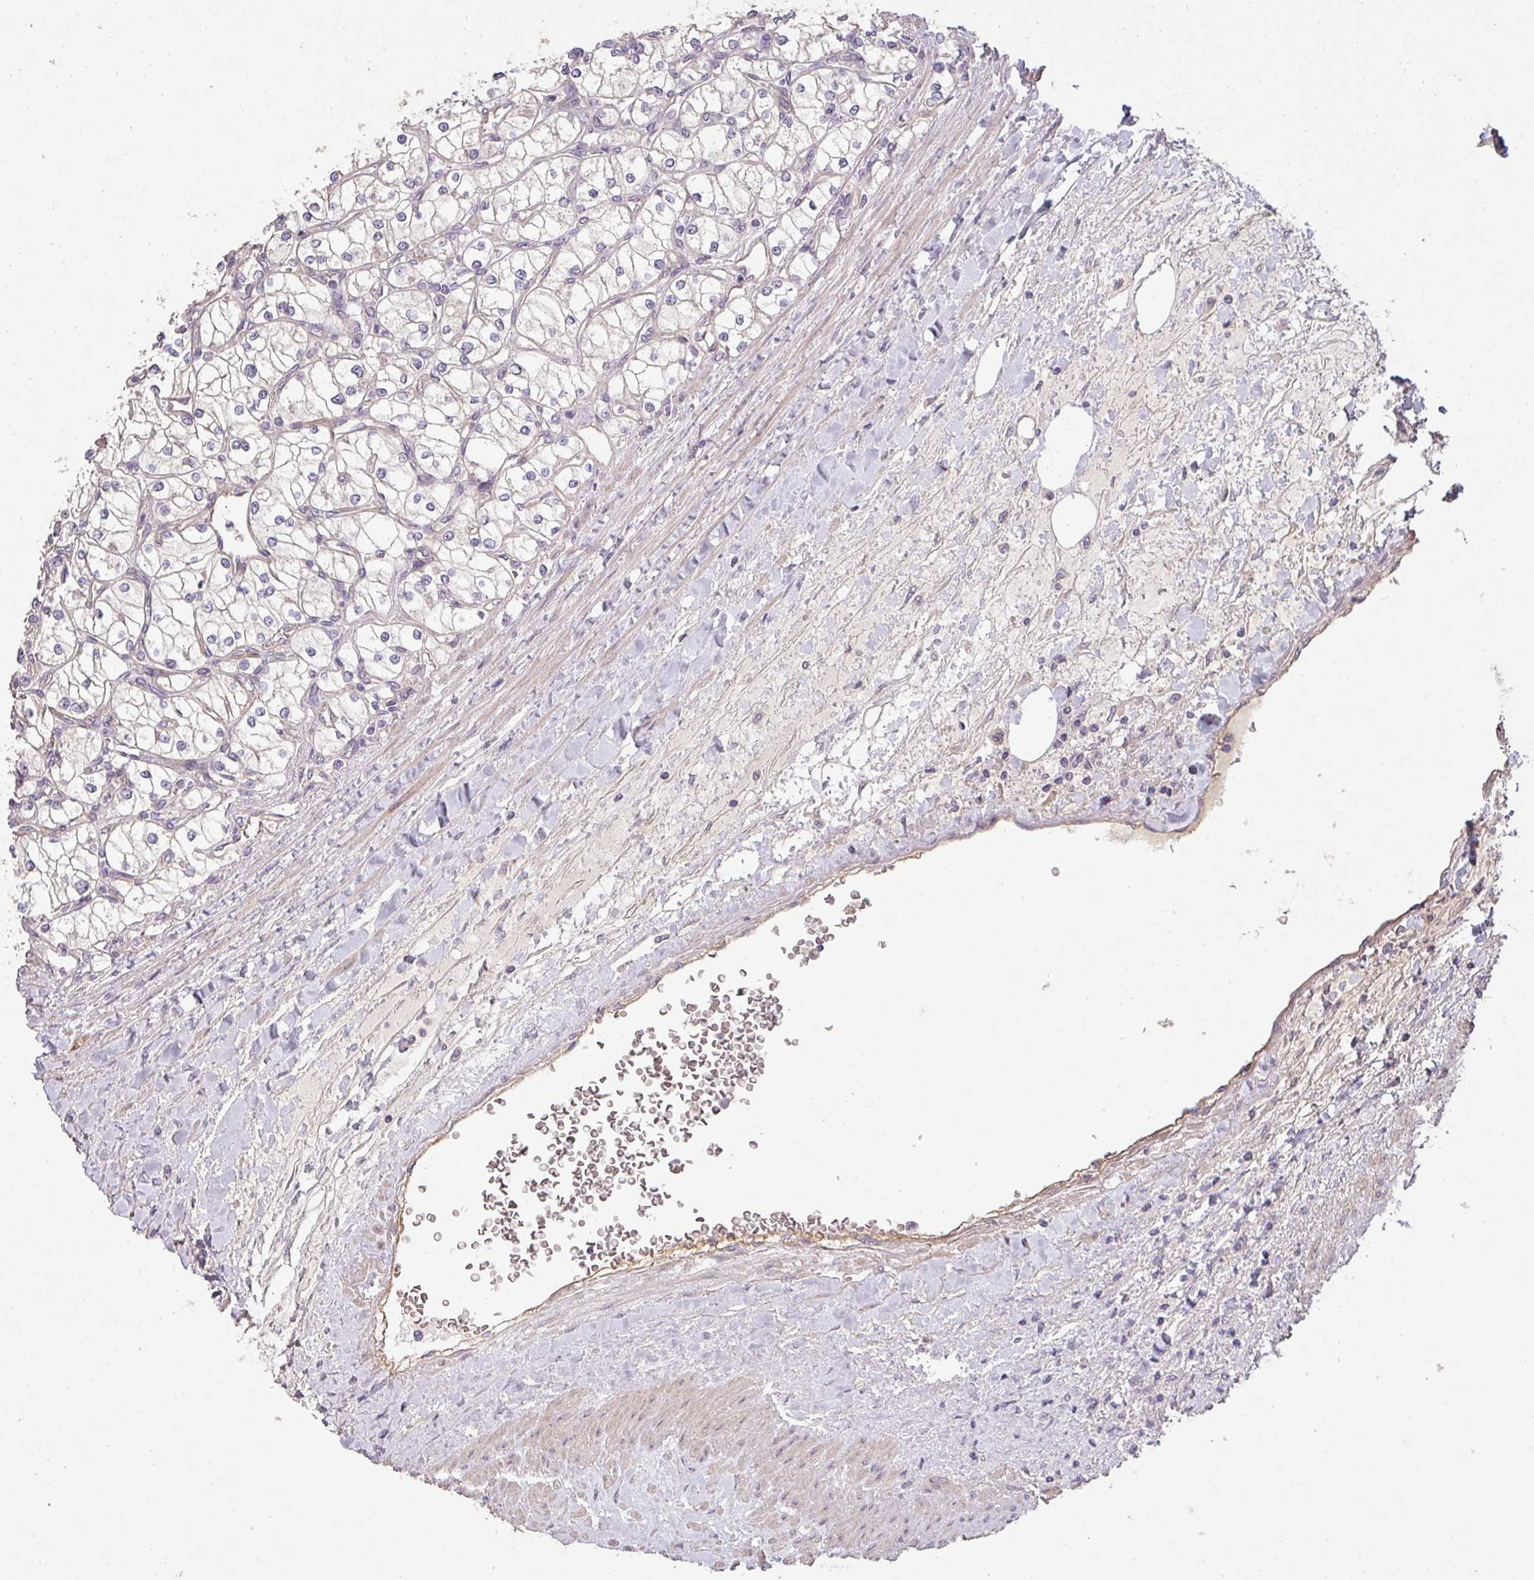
{"staining": {"intensity": "negative", "quantity": "none", "location": "none"}, "tissue": "renal cancer", "cell_type": "Tumor cells", "image_type": "cancer", "snomed": [{"axis": "morphology", "description": "Adenocarcinoma, NOS"}, {"axis": "topography", "description": "Kidney"}], "caption": "Human adenocarcinoma (renal) stained for a protein using immunohistochemistry reveals no expression in tumor cells.", "gene": "PCDH1", "patient": {"sex": "male", "age": 80}}